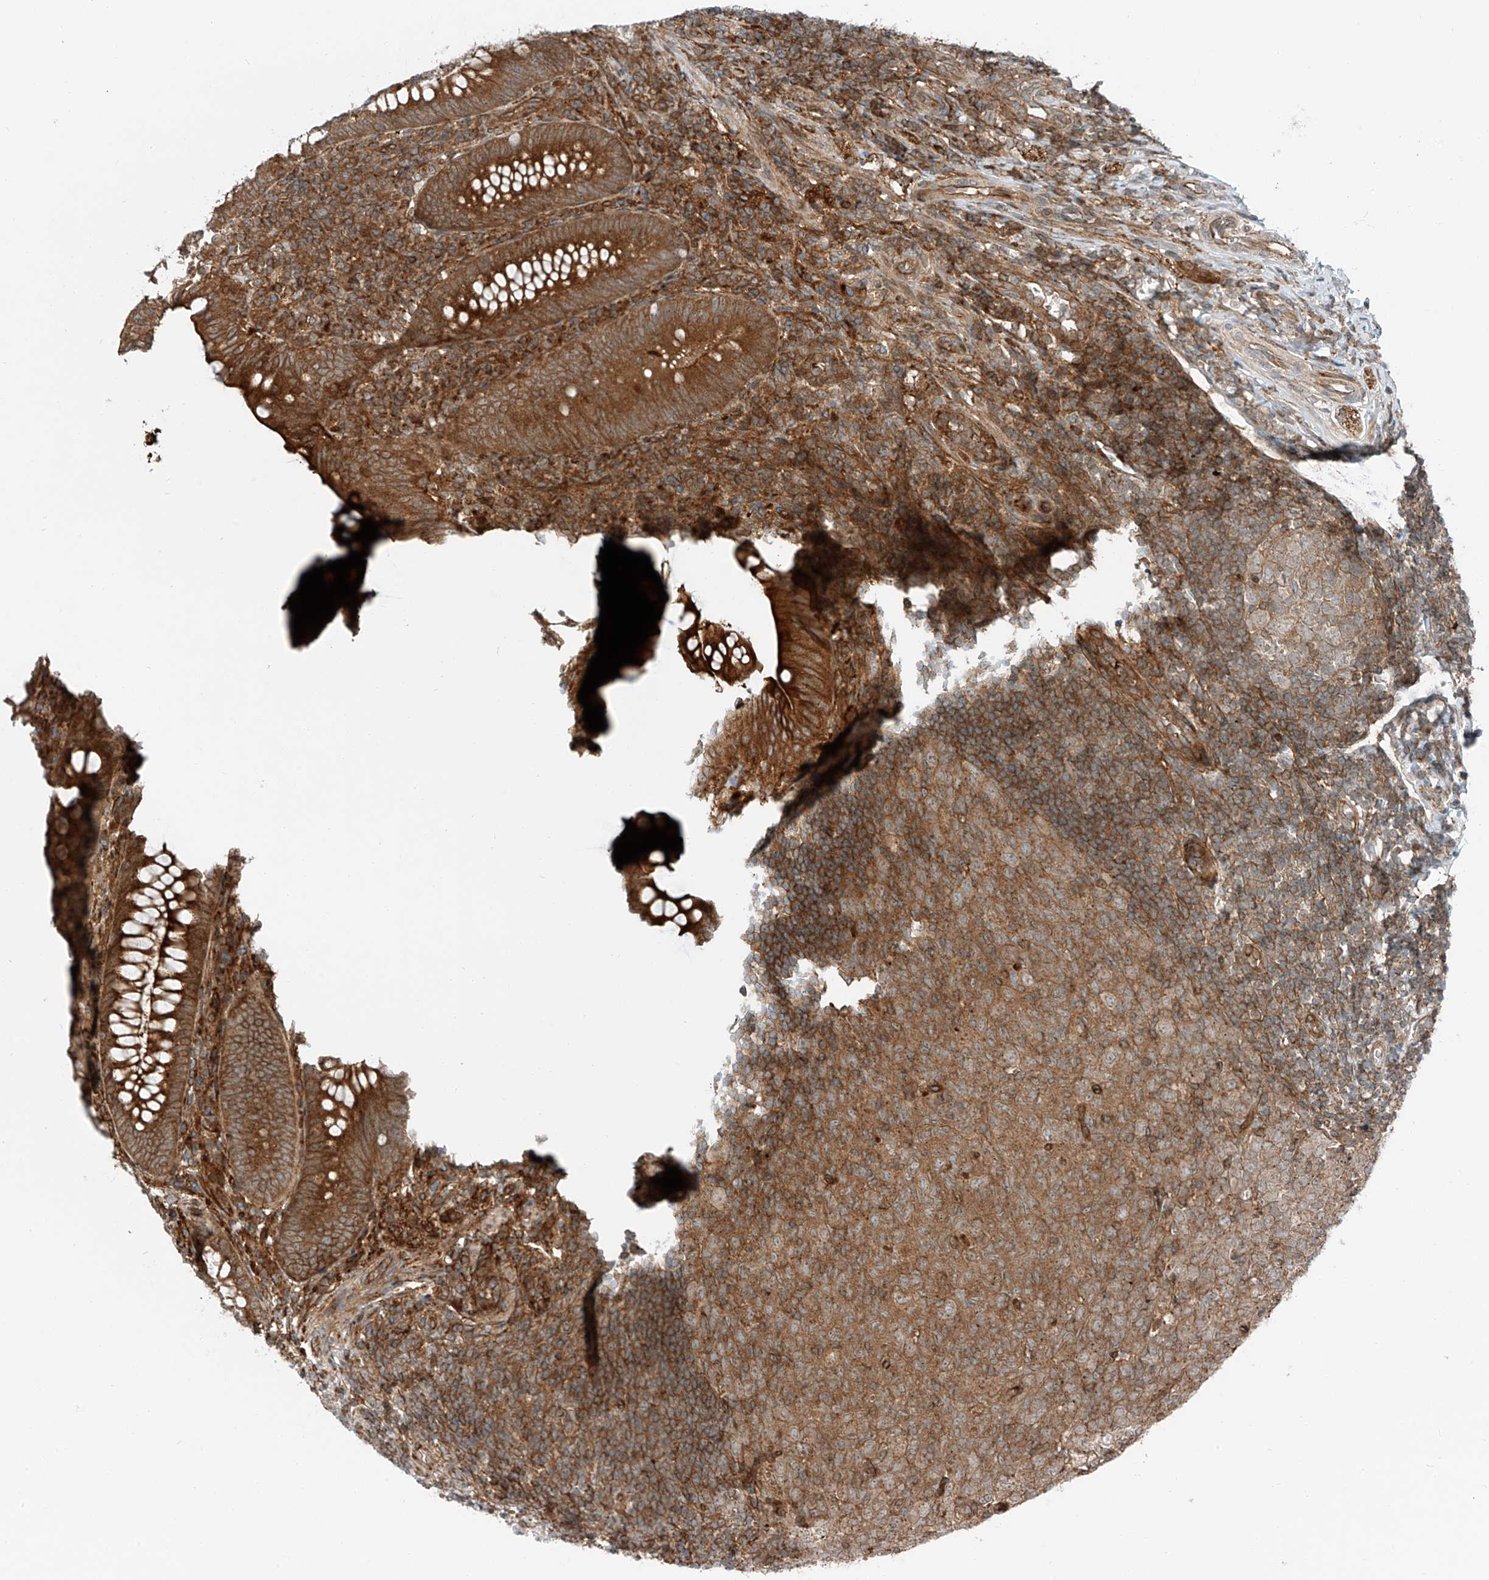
{"staining": {"intensity": "strong", "quantity": ">75%", "location": "cytoplasmic/membranous"}, "tissue": "appendix", "cell_type": "Glandular cells", "image_type": "normal", "snomed": [{"axis": "morphology", "description": "Normal tissue, NOS"}, {"axis": "topography", "description": "Appendix"}], "caption": "Approximately >75% of glandular cells in benign human appendix display strong cytoplasmic/membranous protein positivity as visualized by brown immunohistochemical staining.", "gene": "USP48", "patient": {"sex": "male", "age": 14}}